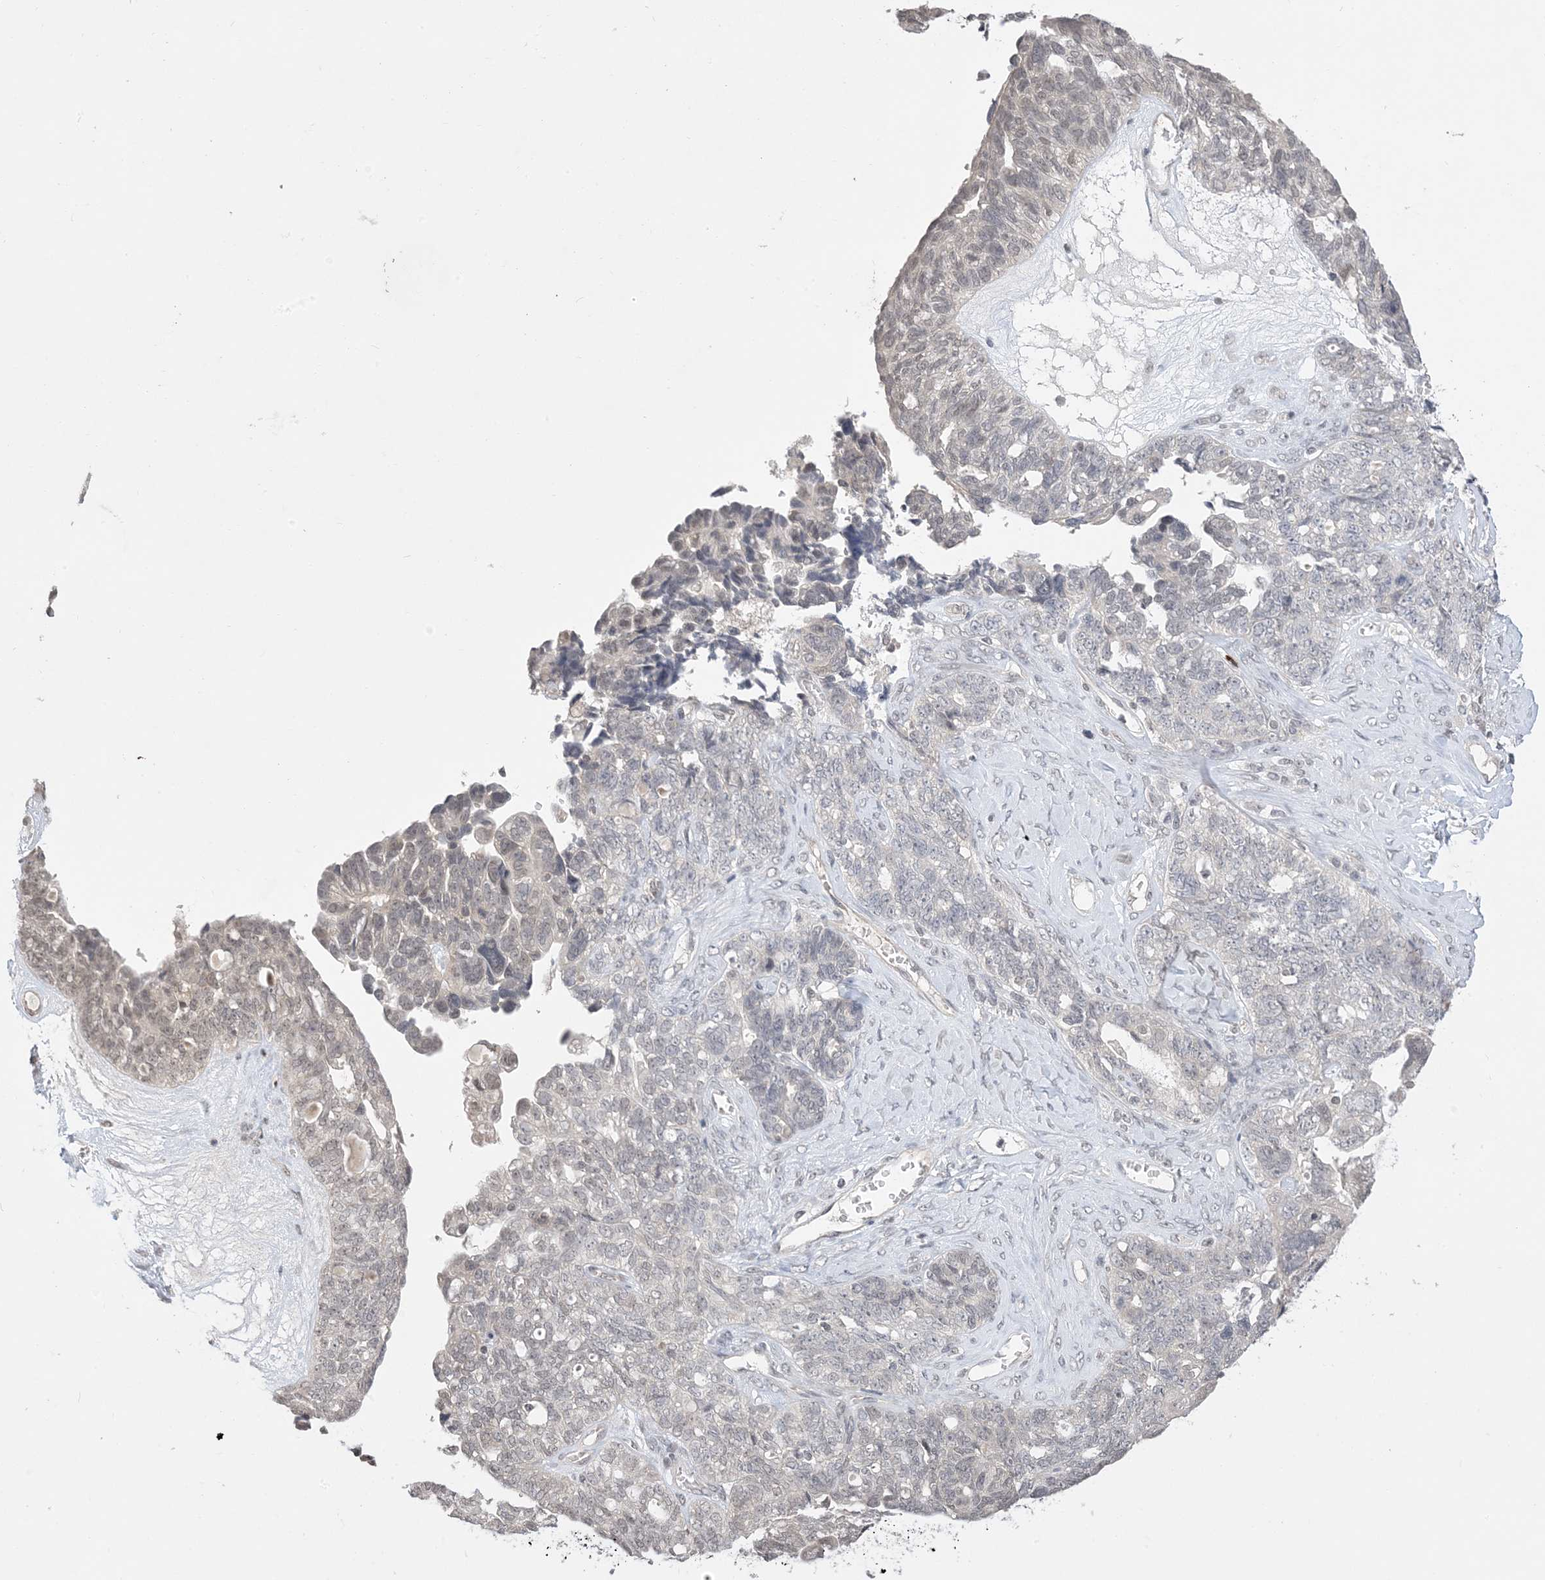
{"staining": {"intensity": "negative", "quantity": "none", "location": "none"}, "tissue": "ovarian cancer", "cell_type": "Tumor cells", "image_type": "cancer", "snomed": [{"axis": "morphology", "description": "Cystadenocarcinoma, serous, NOS"}, {"axis": "topography", "description": "Ovary"}], "caption": "Immunohistochemistry of ovarian serous cystadenocarcinoma displays no positivity in tumor cells.", "gene": "RANBP9", "patient": {"sex": "female", "age": 79}}